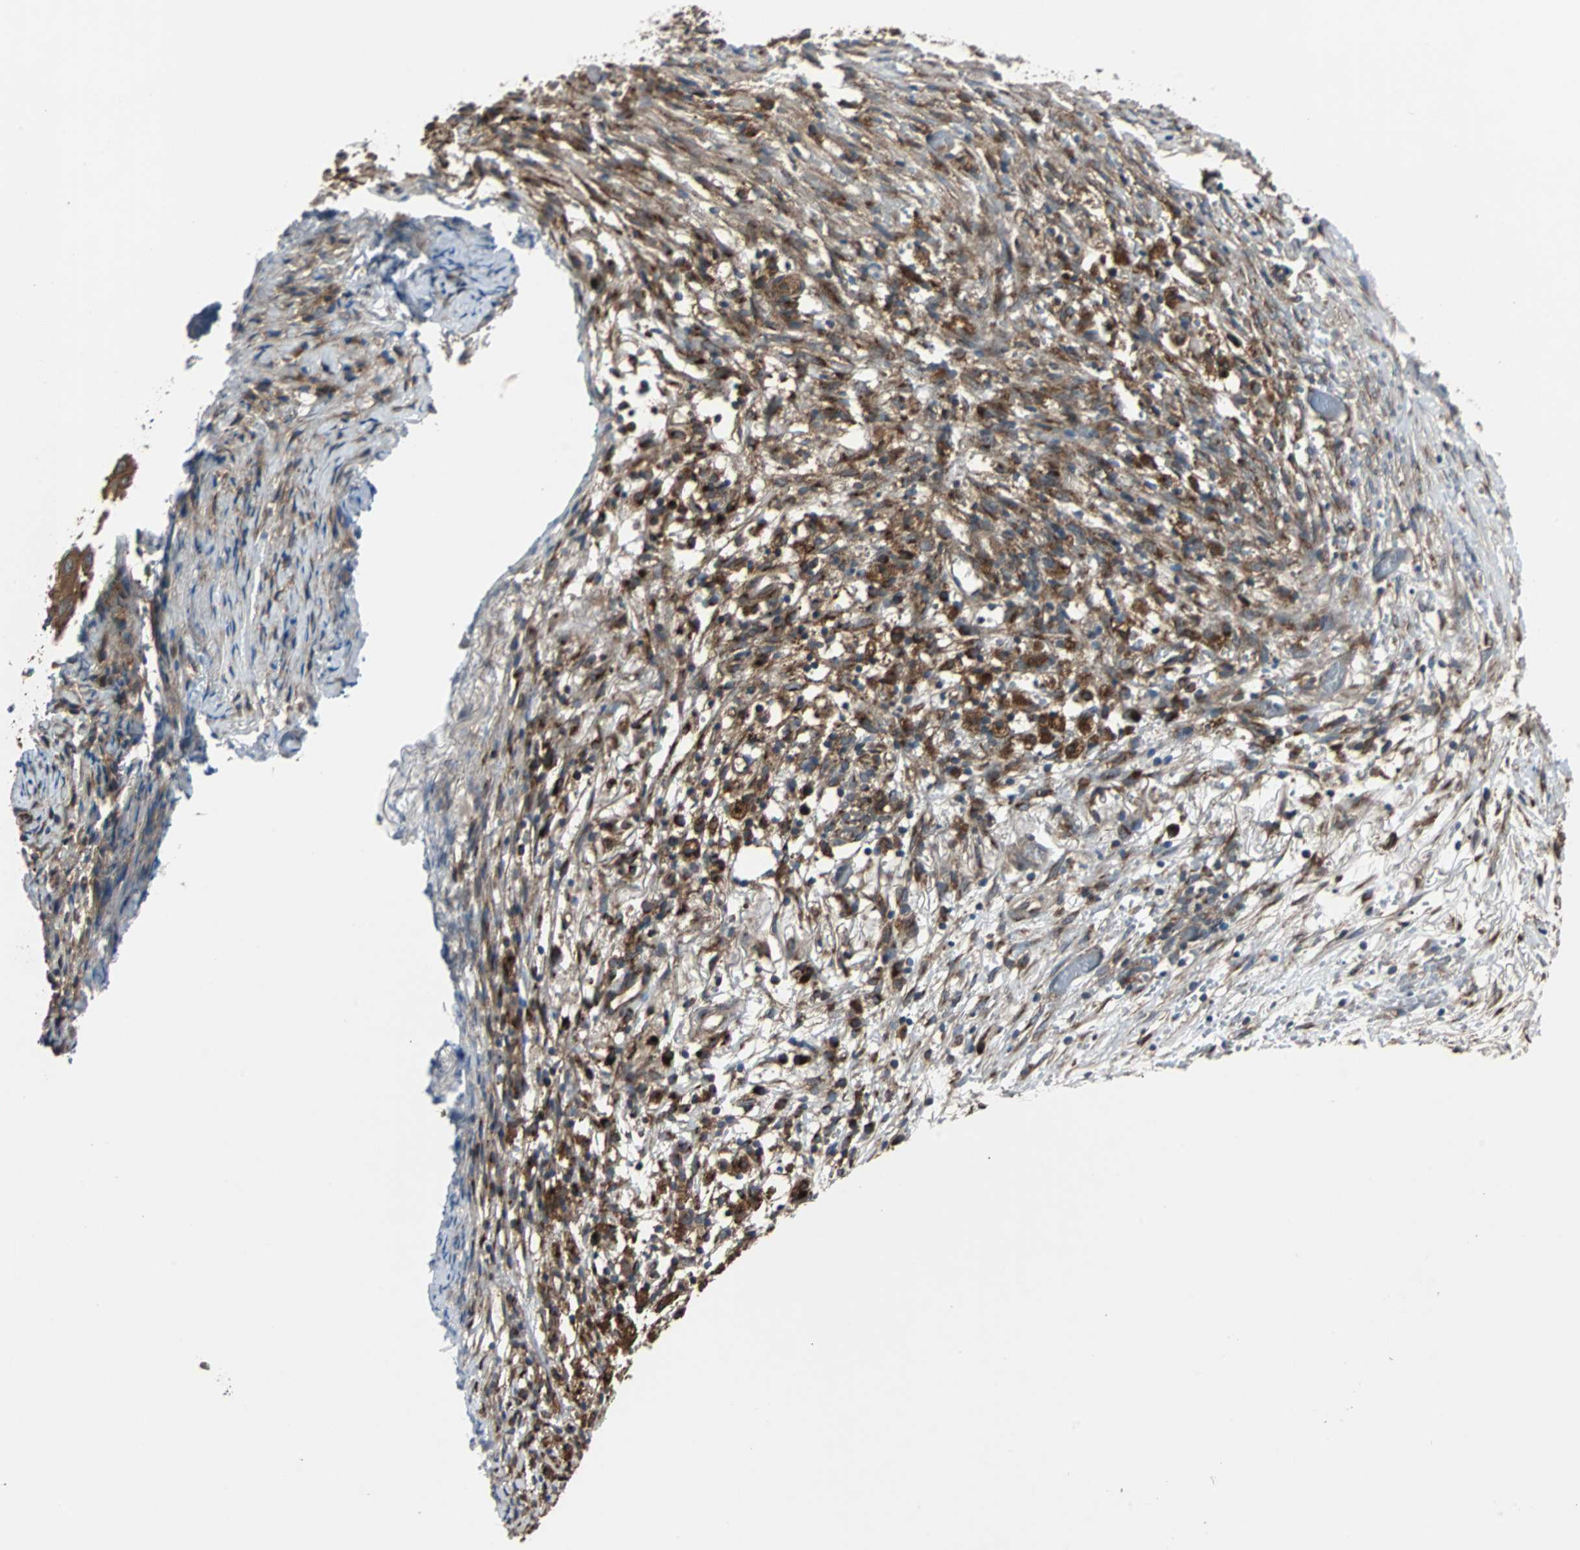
{"staining": {"intensity": "moderate", "quantity": ">75%", "location": "cytoplasmic/membranous"}, "tissue": "ovarian cancer", "cell_type": "Tumor cells", "image_type": "cancer", "snomed": [{"axis": "morphology", "description": "Carcinoma, endometroid"}, {"axis": "topography", "description": "Ovary"}], "caption": "Human endometroid carcinoma (ovarian) stained with a protein marker shows moderate staining in tumor cells.", "gene": "ARF1", "patient": {"sex": "female", "age": 42}}